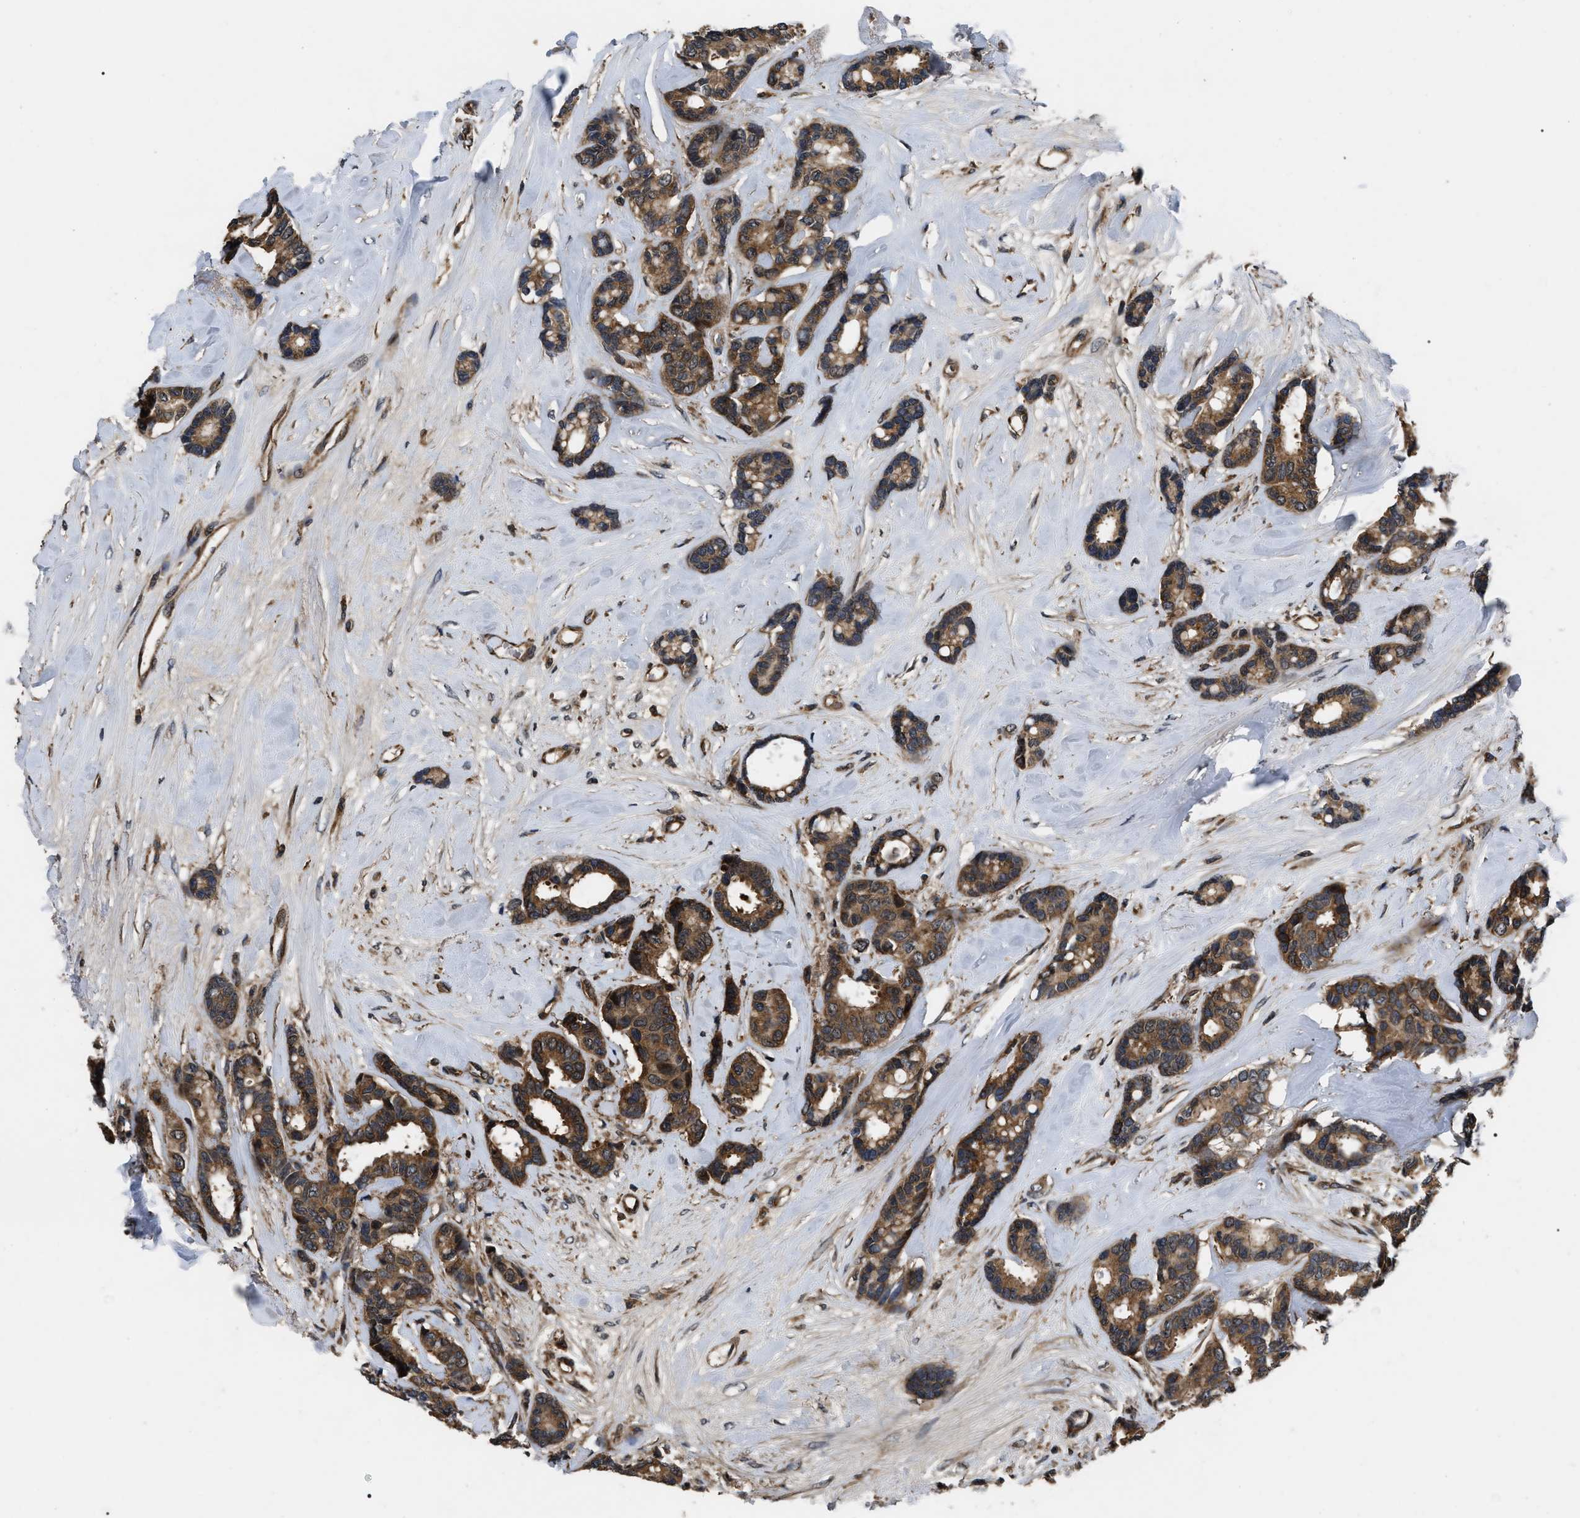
{"staining": {"intensity": "moderate", "quantity": ">75%", "location": "cytoplasmic/membranous"}, "tissue": "breast cancer", "cell_type": "Tumor cells", "image_type": "cancer", "snomed": [{"axis": "morphology", "description": "Duct carcinoma"}, {"axis": "topography", "description": "Breast"}], "caption": "This micrograph reveals invasive ductal carcinoma (breast) stained with immunohistochemistry to label a protein in brown. The cytoplasmic/membranous of tumor cells show moderate positivity for the protein. Nuclei are counter-stained blue.", "gene": "PPWD1", "patient": {"sex": "female", "age": 87}}